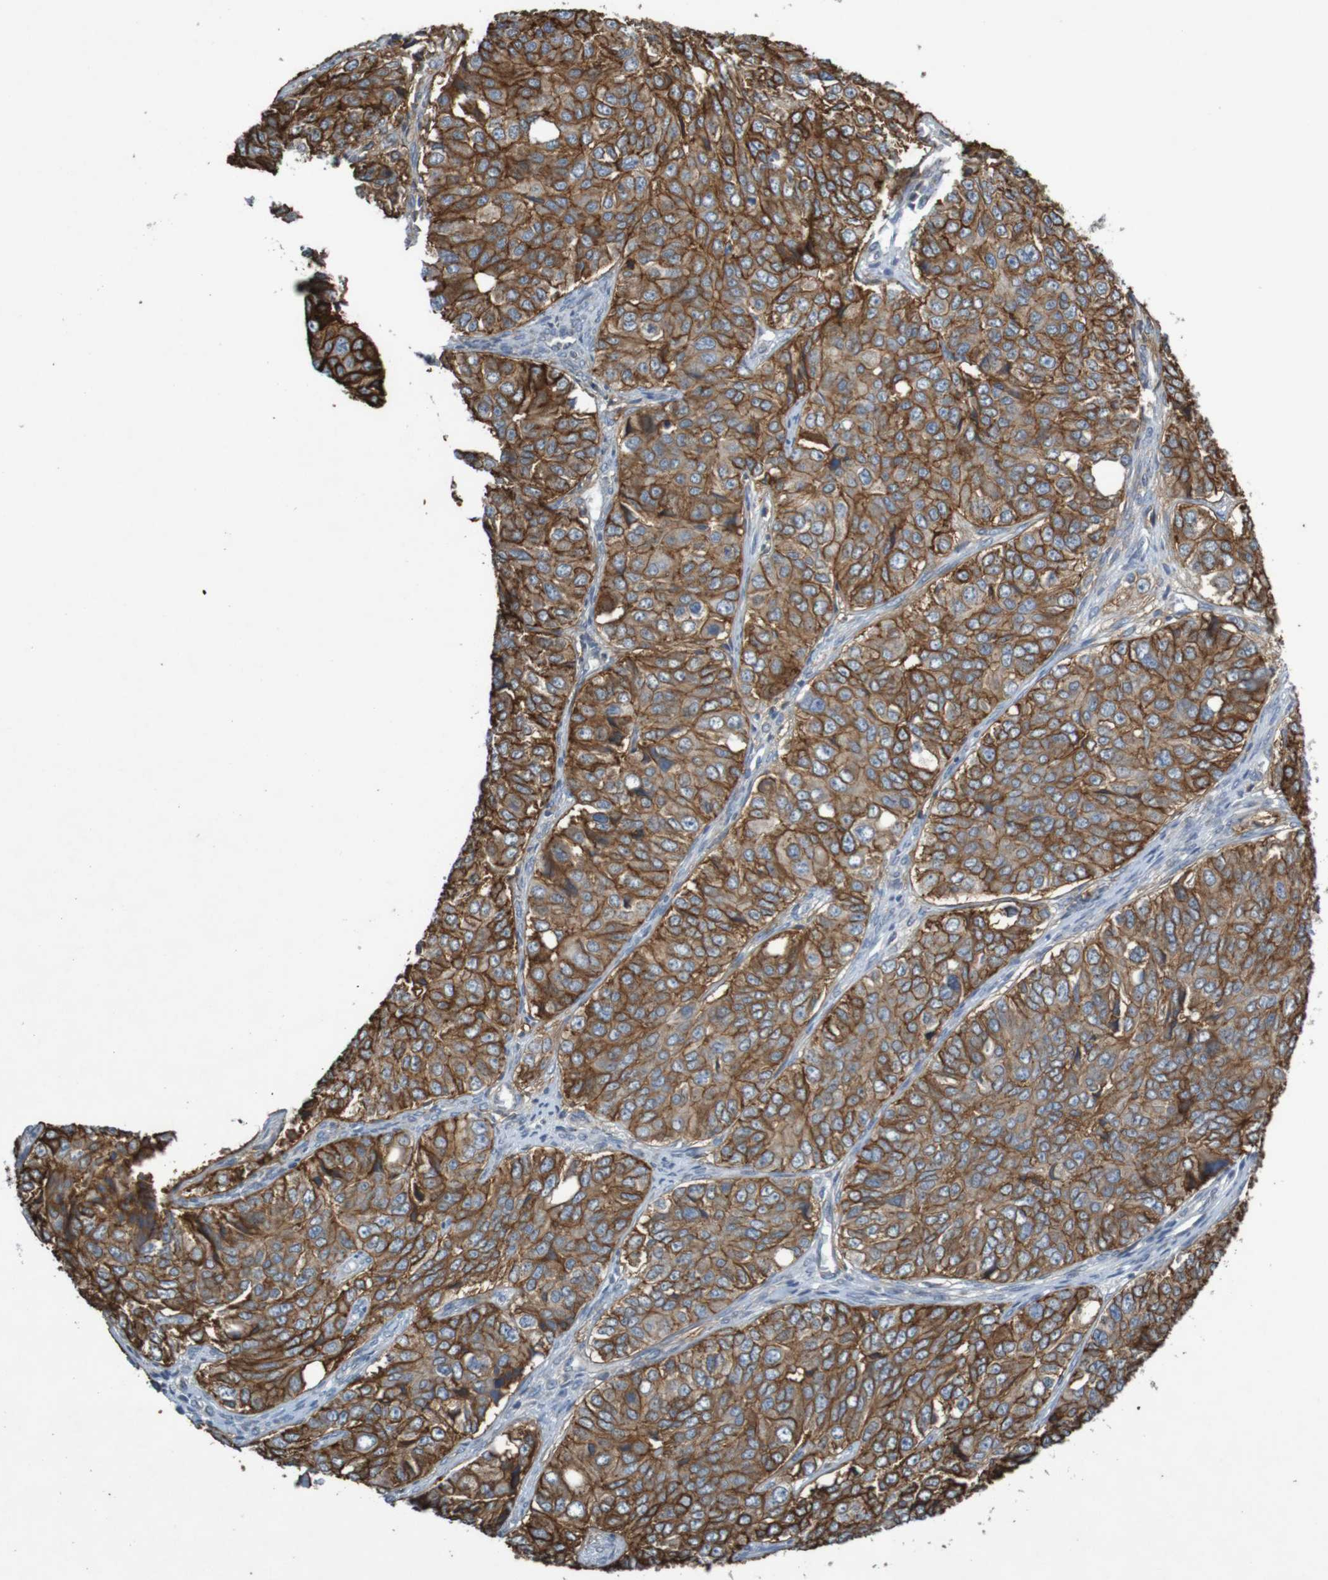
{"staining": {"intensity": "strong", "quantity": ">75%", "location": "cytoplasmic/membranous"}, "tissue": "ovarian cancer", "cell_type": "Tumor cells", "image_type": "cancer", "snomed": [{"axis": "morphology", "description": "Carcinoma, endometroid"}, {"axis": "topography", "description": "Ovary"}], "caption": "Protein positivity by immunohistochemistry (IHC) demonstrates strong cytoplasmic/membranous positivity in approximately >75% of tumor cells in ovarian cancer (endometroid carcinoma).", "gene": "B3GAT2", "patient": {"sex": "female", "age": 51}}